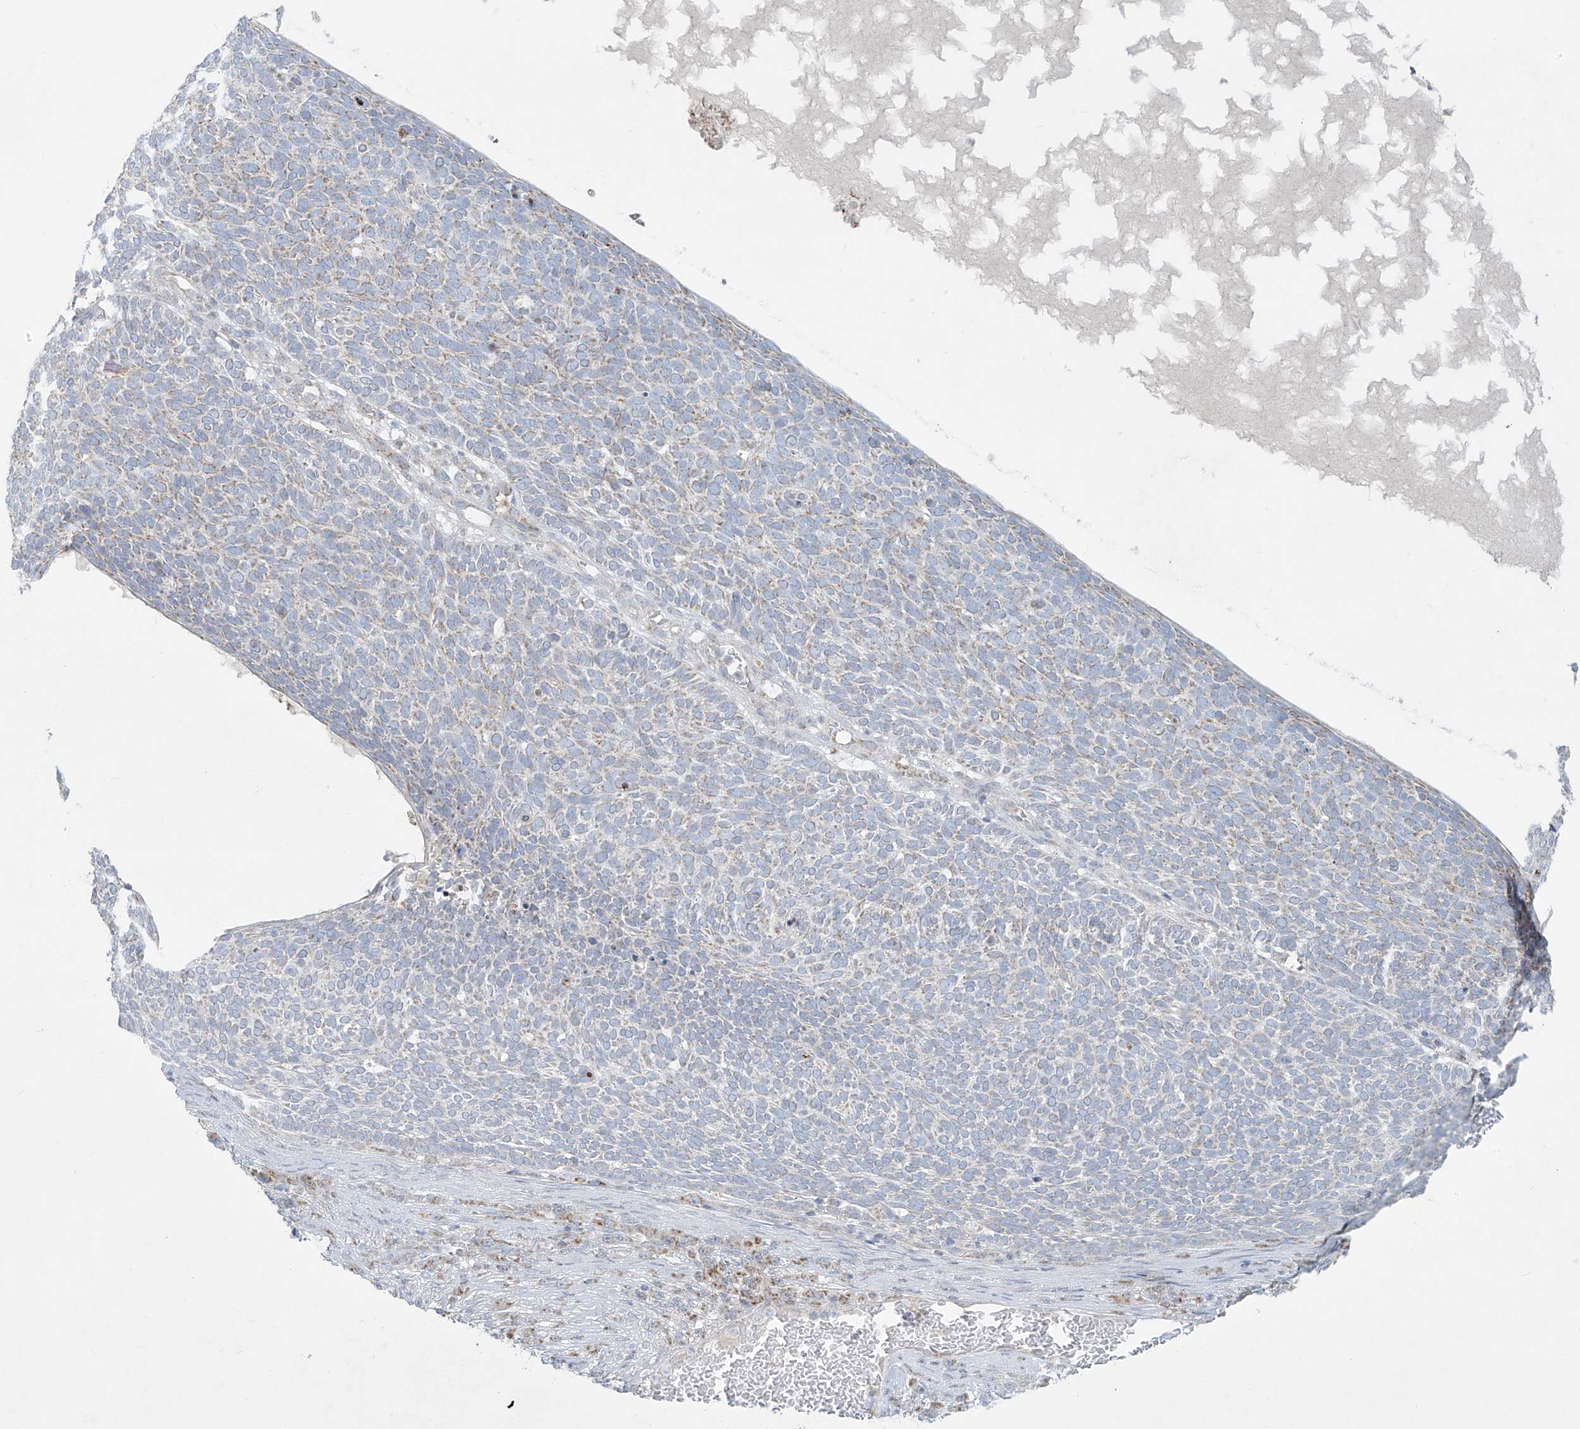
{"staining": {"intensity": "negative", "quantity": "none", "location": "none"}, "tissue": "skin cancer", "cell_type": "Tumor cells", "image_type": "cancer", "snomed": [{"axis": "morphology", "description": "Squamous cell carcinoma, NOS"}, {"axis": "topography", "description": "Skin"}], "caption": "Tumor cells are negative for brown protein staining in skin cancer (squamous cell carcinoma). (DAB immunohistochemistry visualized using brightfield microscopy, high magnification).", "gene": "SMDT1", "patient": {"sex": "female", "age": 90}}